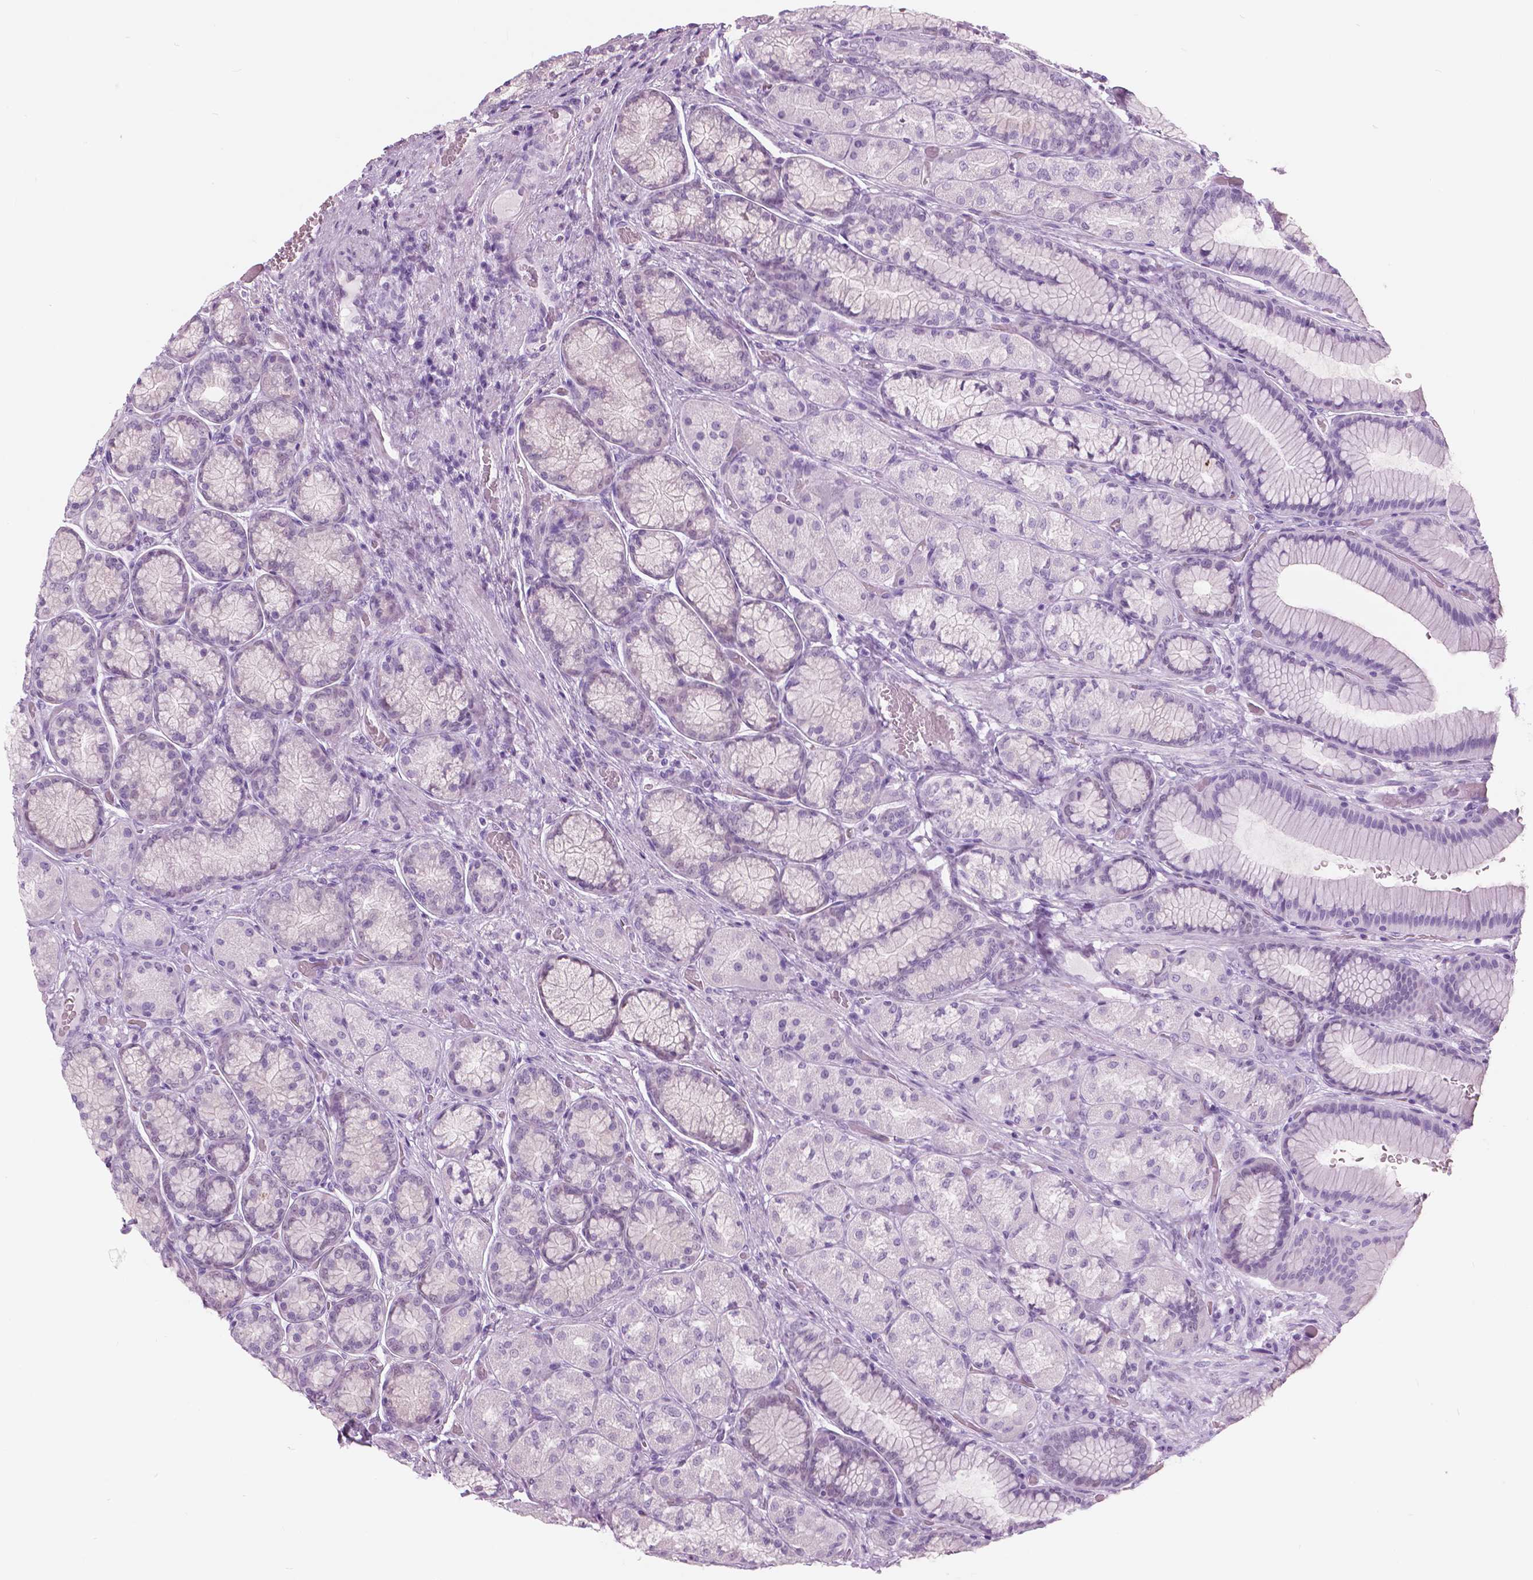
{"staining": {"intensity": "negative", "quantity": "none", "location": "none"}, "tissue": "stomach", "cell_type": "Glandular cells", "image_type": "normal", "snomed": [{"axis": "morphology", "description": "Normal tissue, NOS"}, {"axis": "morphology", "description": "Adenocarcinoma, NOS"}, {"axis": "morphology", "description": "Adenocarcinoma, High grade"}, {"axis": "topography", "description": "Stomach, upper"}, {"axis": "topography", "description": "Stomach"}], "caption": "IHC of benign stomach shows no positivity in glandular cells. (IHC, brightfield microscopy, high magnification).", "gene": "SFTPD", "patient": {"sex": "female", "age": 65}}